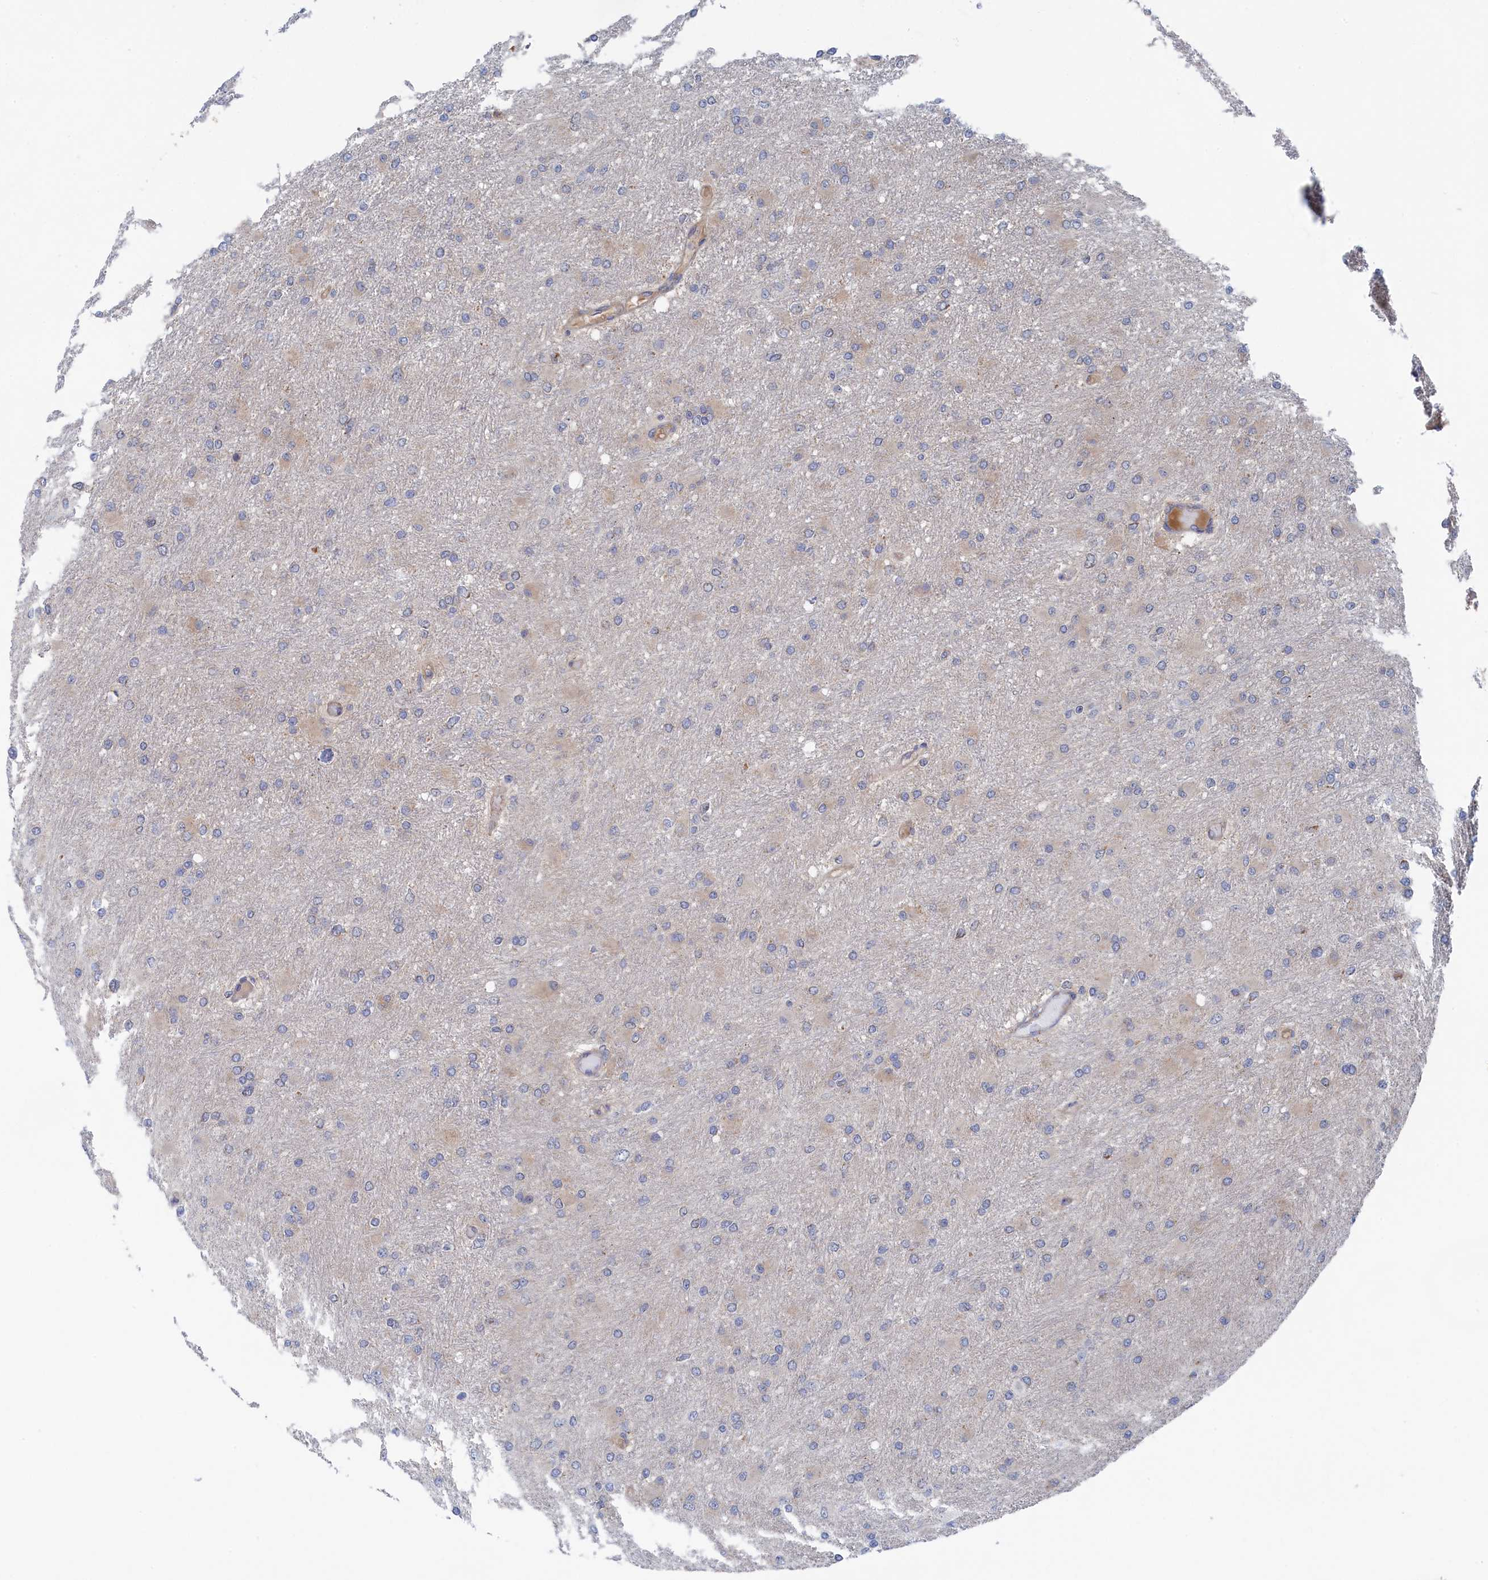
{"staining": {"intensity": "negative", "quantity": "none", "location": "none"}, "tissue": "glioma", "cell_type": "Tumor cells", "image_type": "cancer", "snomed": [{"axis": "morphology", "description": "Glioma, malignant, High grade"}, {"axis": "topography", "description": "Cerebral cortex"}], "caption": "There is no significant positivity in tumor cells of glioma. (Stains: DAB (3,3'-diaminobenzidine) immunohistochemistry with hematoxylin counter stain, Microscopy: brightfield microscopy at high magnification).", "gene": "FILIP1L", "patient": {"sex": "female", "age": 36}}